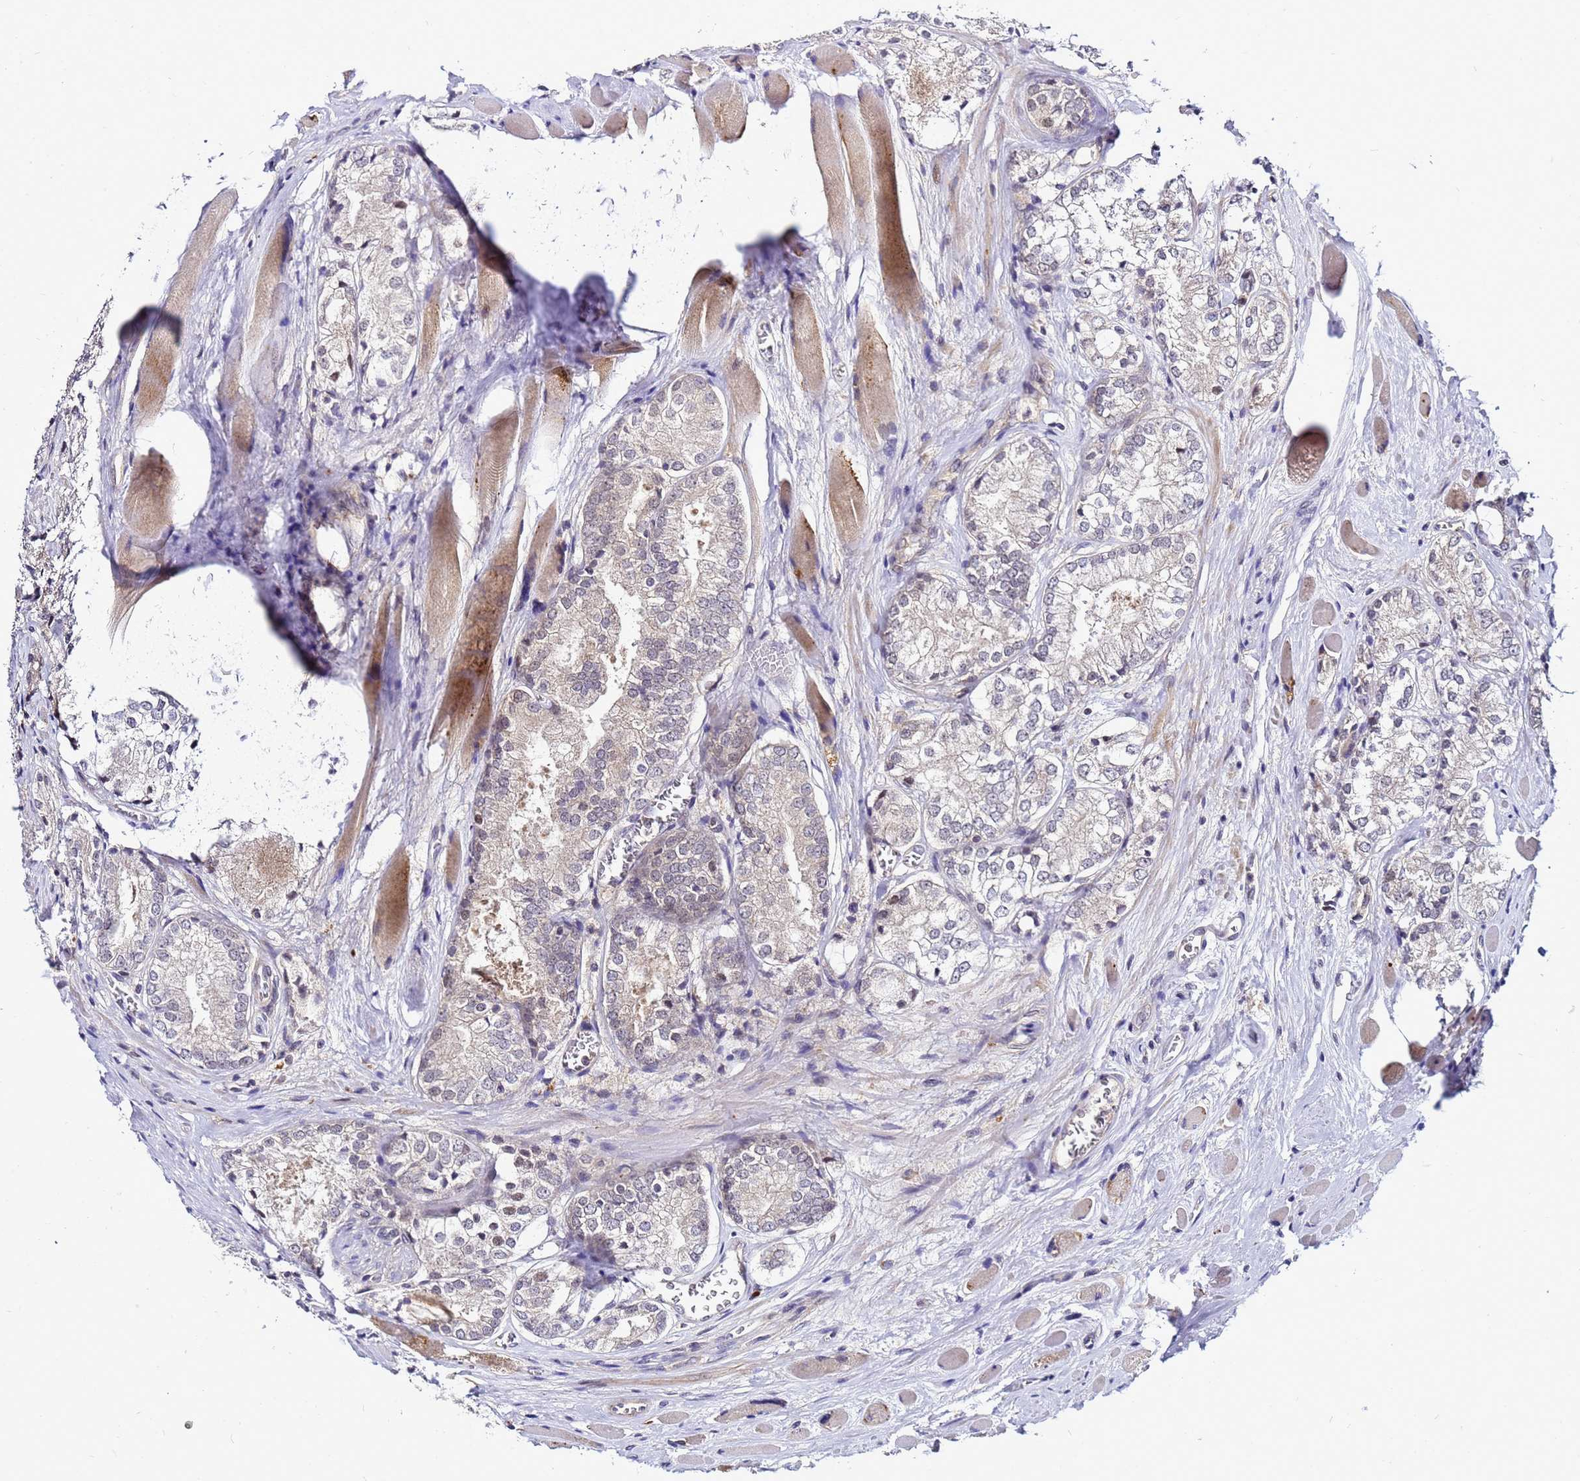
{"staining": {"intensity": "moderate", "quantity": "<25%", "location": "cytoplasmic/membranous"}, "tissue": "prostate cancer", "cell_type": "Tumor cells", "image_type": "cancer", "snomed": [{"axis": "morphology", "description": "Adenocarcinoma, Low grade"}, {"axis": "topography", "description": "Prostate"}], "caption": "Prostate low-grade adenocarcinoma stained with a protein marker shows moderate staining in tumor cells.", "gene": "SAT1", "patient": {"sex": "male", "age": 67}}